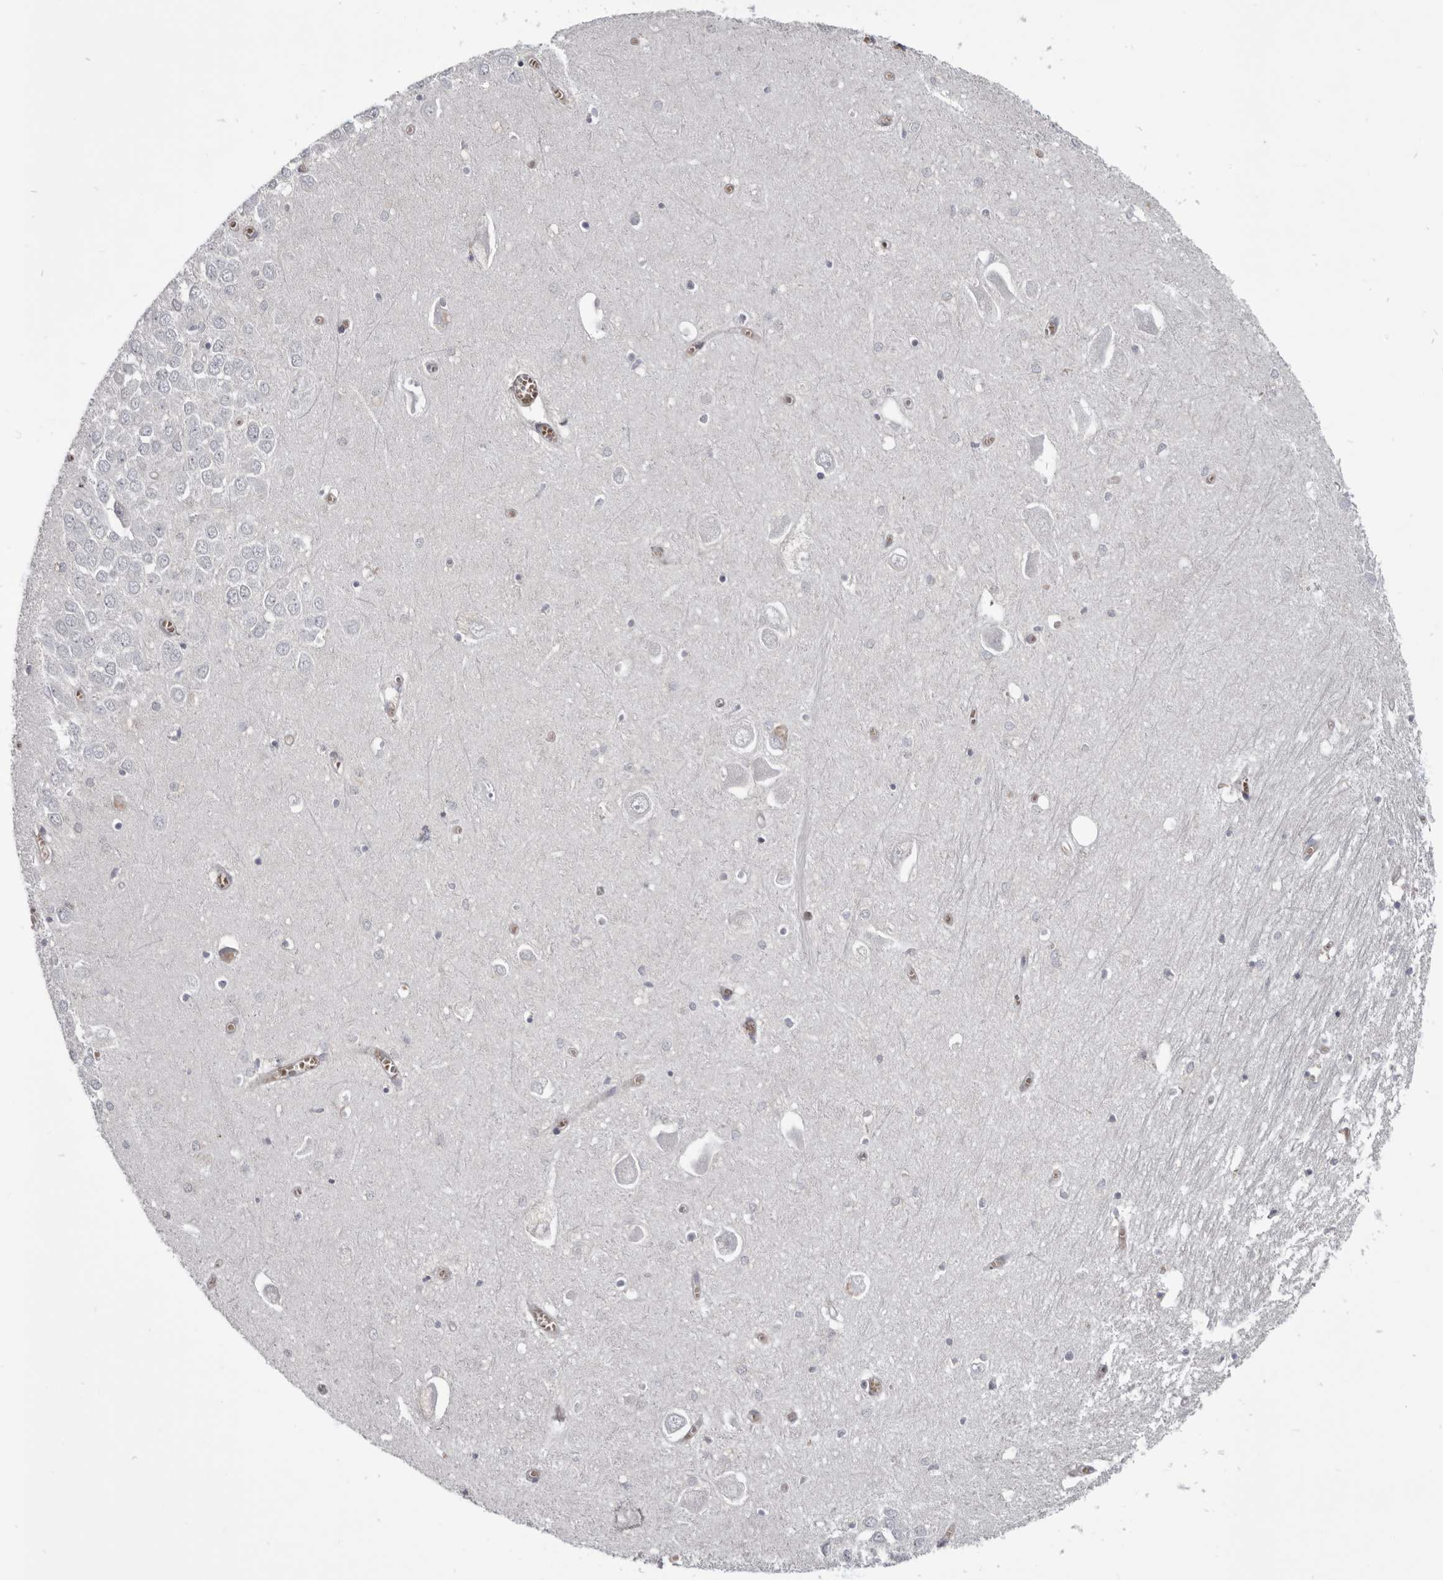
{"staining": {"intensity": "negative", "quantity": "none", "location": "none"}, "tissue": "hippocampus", "cell_type": "Glial cells", "image_type": "normal", "snomed": [{"axis": "morphology", "description": "Normal tissue, NOS"}, {"axis": "topography", "description": "Hippocampus"}], "caption": "This image is of normal hippocampus stained with immunohistochemistry to label a protein in brown with the nuclei are counter-stained blue. There is no expression in glial cells. (DAB IHC visualized using brightfield microscopy, high magnification).", "gene": "CGN", "patient": {"sex": "male", "age": 70}}